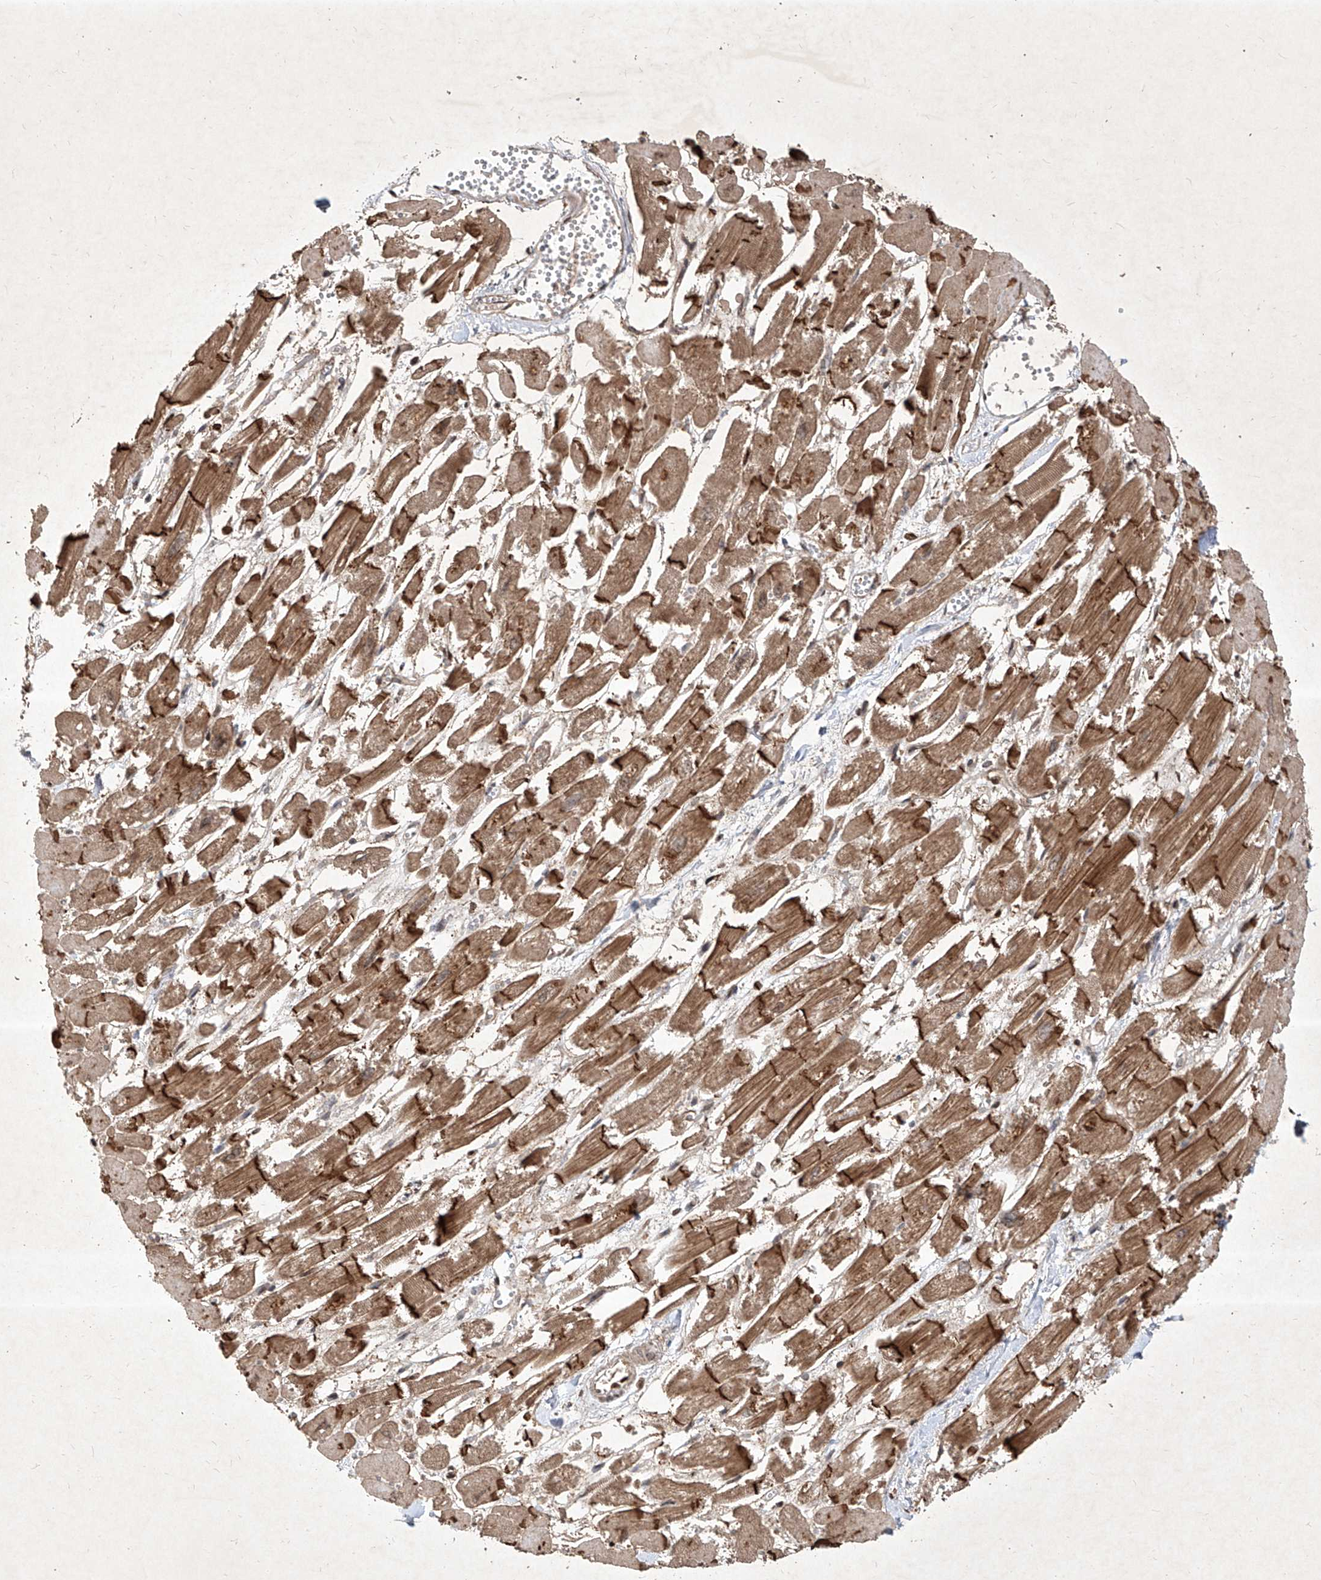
{"staining": {"intensity": "strong", "quantity": "25%-75%", "location": "cytoplasmic/membranous"}, "tissue": "heart muscle", "cell_type": "Cardiomyocytes", "image_type": "normal", "snomed": [{"axis": "morphology", "description": "Normal tissue, NOS"}, {"axis": "topography", "description": "Heart"}], "caption": "Protein analysis of benign heart muscle demonstrates strong cytoplasmic/membranous staining in approximately 25%-75% of cardiomyocytes. The staining is performed using DAB brown chromogen to label protein expression. The nuclei are counter-stained blue using hematoxylin.", "gene": "MAGED2", "patient": {"sex": "male", "age": 54}}